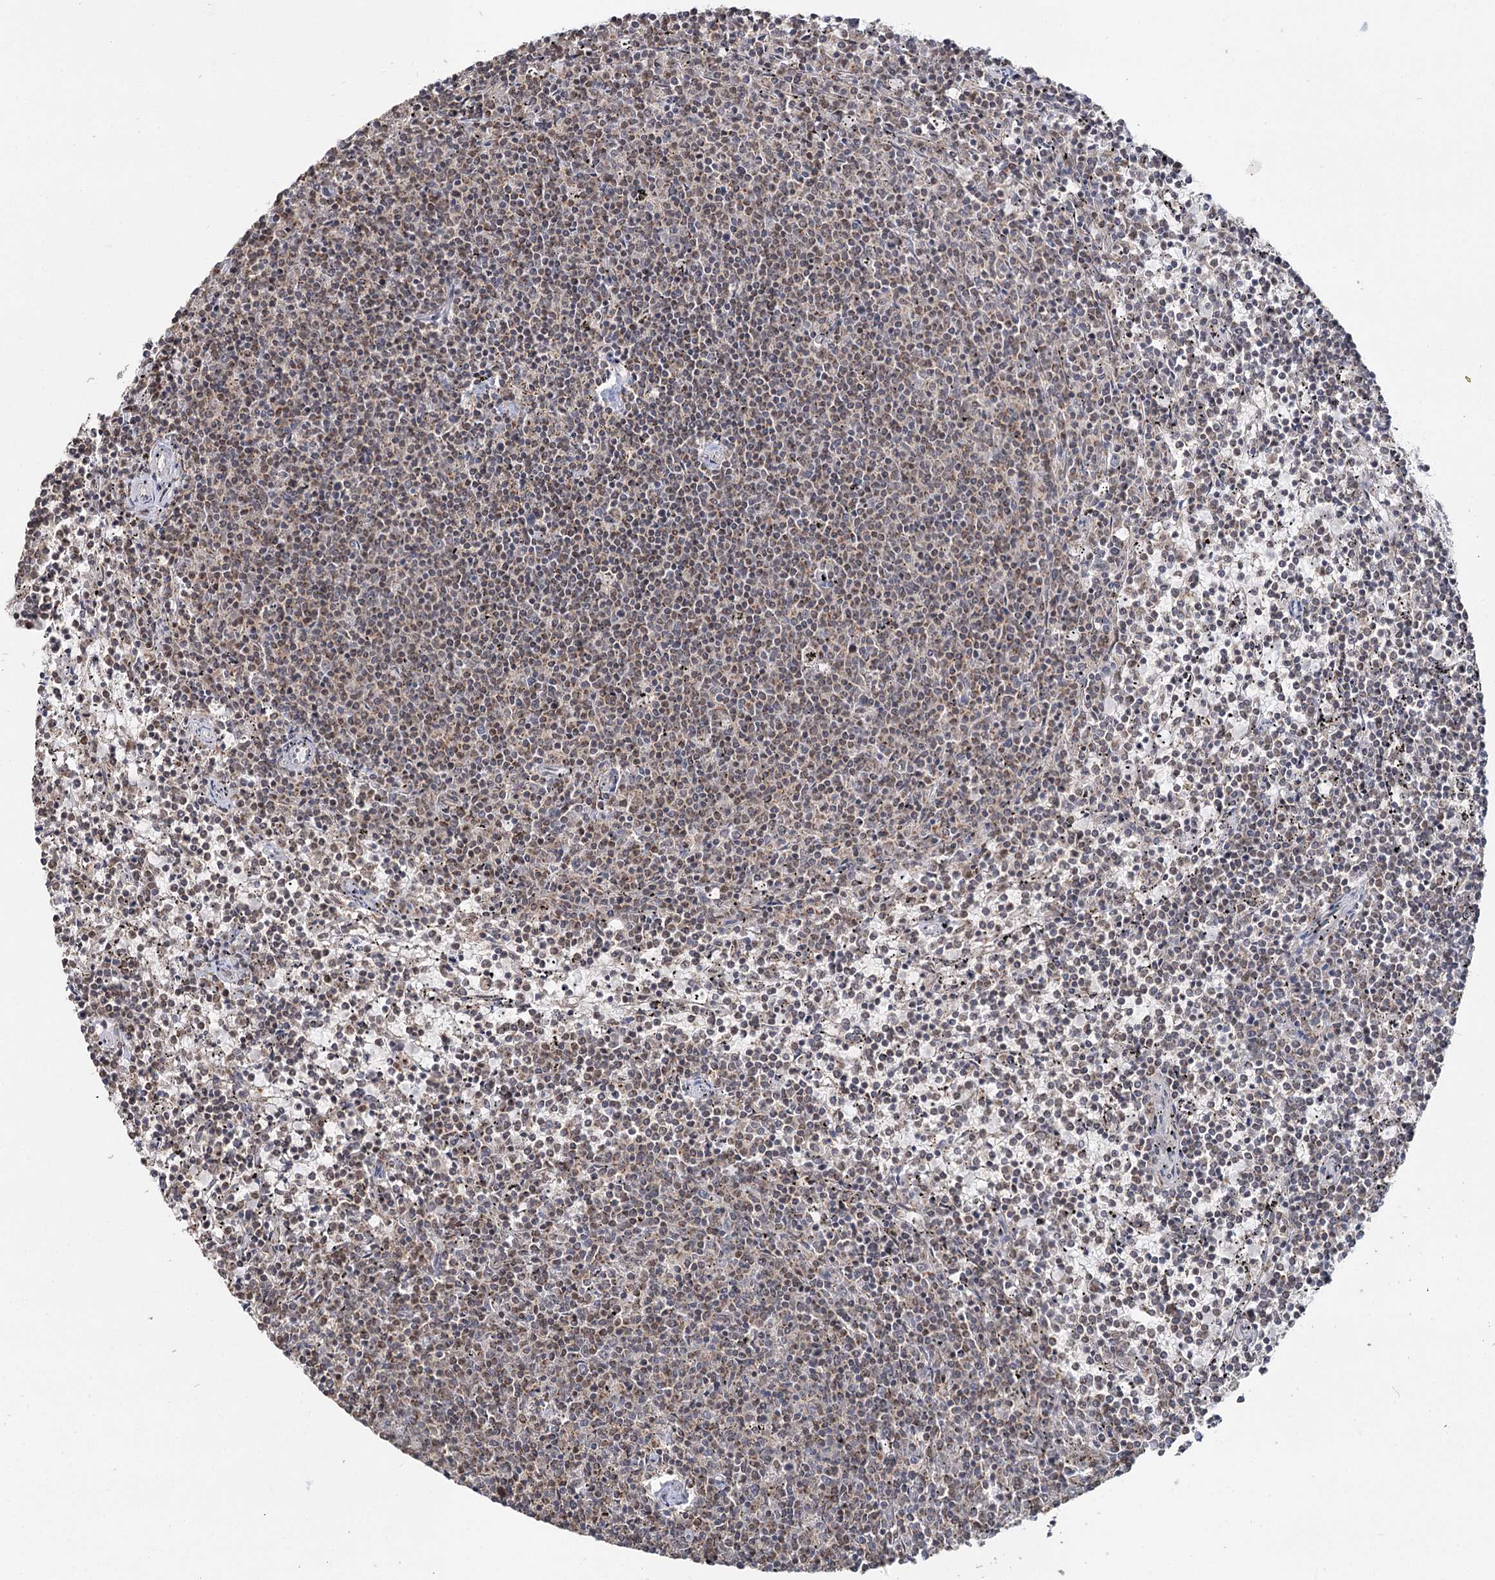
{"staining": {"intensity": "weak", "quantity": "<25%", "location": "nuclear"}, "tissue": "lymphoma", "cell_type": "Tumor cells", "image_type": "cancer", "snomed": [{"axis": "morphology", "description": "Malignant lymphoma, non-Hodgkin's type, Low grade"}, {"axis": "topography", "description": "Spleen"}], "caption": "High power microscopy photomicrograph of an IHC histopathology image of lymphoma, revealing no significant positivity in tumor cells. The staining is performed using DAB (3,3'-diaminobenzidine) brown chromogen with nuclei counter-stained in using hematoxylin.", "gene": "PDHX", "patient": {"sex": "female", "age": 50}}